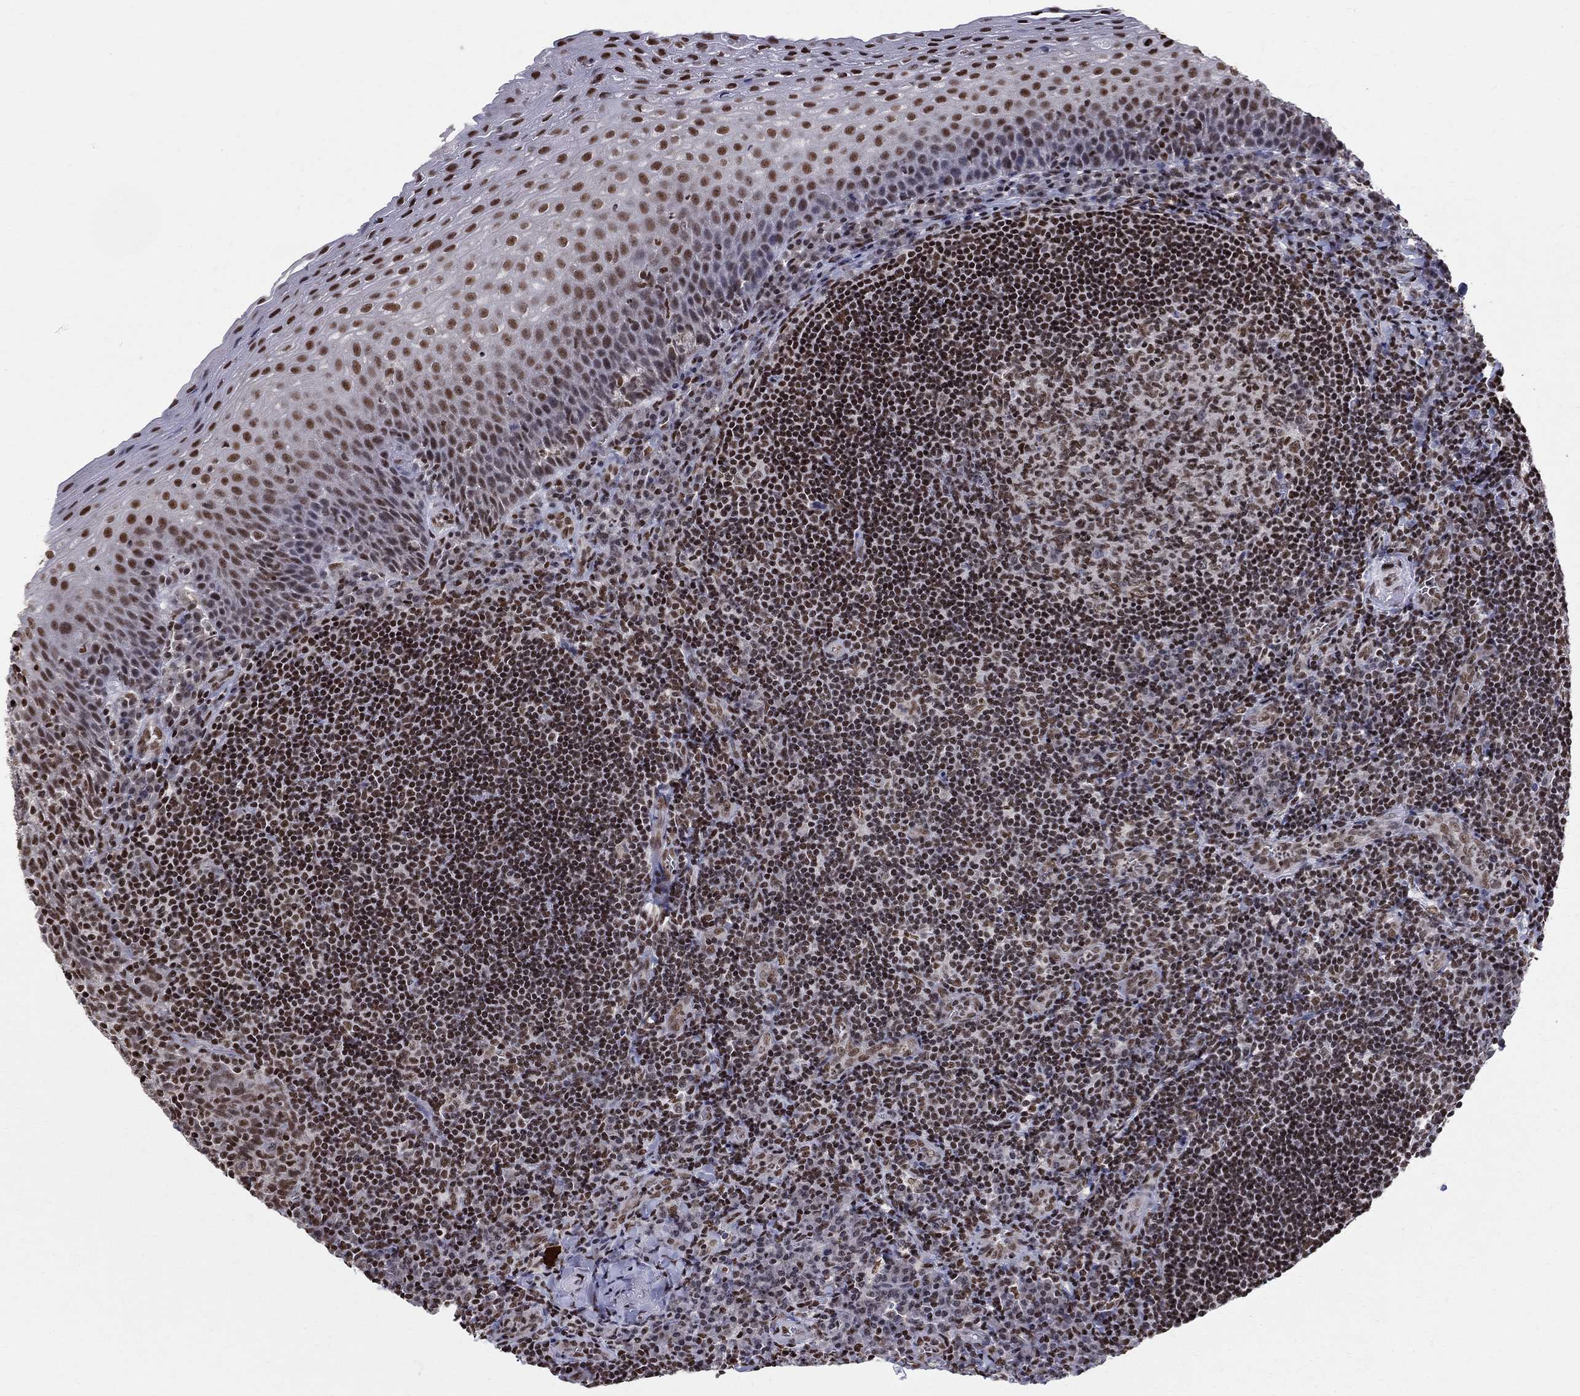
{"staining": {"intensity": "moderate", "quantity": ">75%", "location": "nuclear"}, "tissue": "tonsil", "cell_type": "Germinal center cells", "image_type": "normal", "snomed": [{"axis": "morphology", "description": "Normal tissue, NOS"}, {"axis": "morphology", "description": "Inflammation, NOS"}, {"axis": "topography", "description": "Tonsil"}], "caption": "Immunohistochemistry (IHC) histopathology image of unremarkable tonsil: human tonsil stained using immunohistochemistry demonstrates medium levels of moderate protein expression localized specifically in the nuclear of germinal center cells, appearing as a nuclear brown color.", "gene": "FBXO16", "patient": {"sex": "female", "age": 31}}